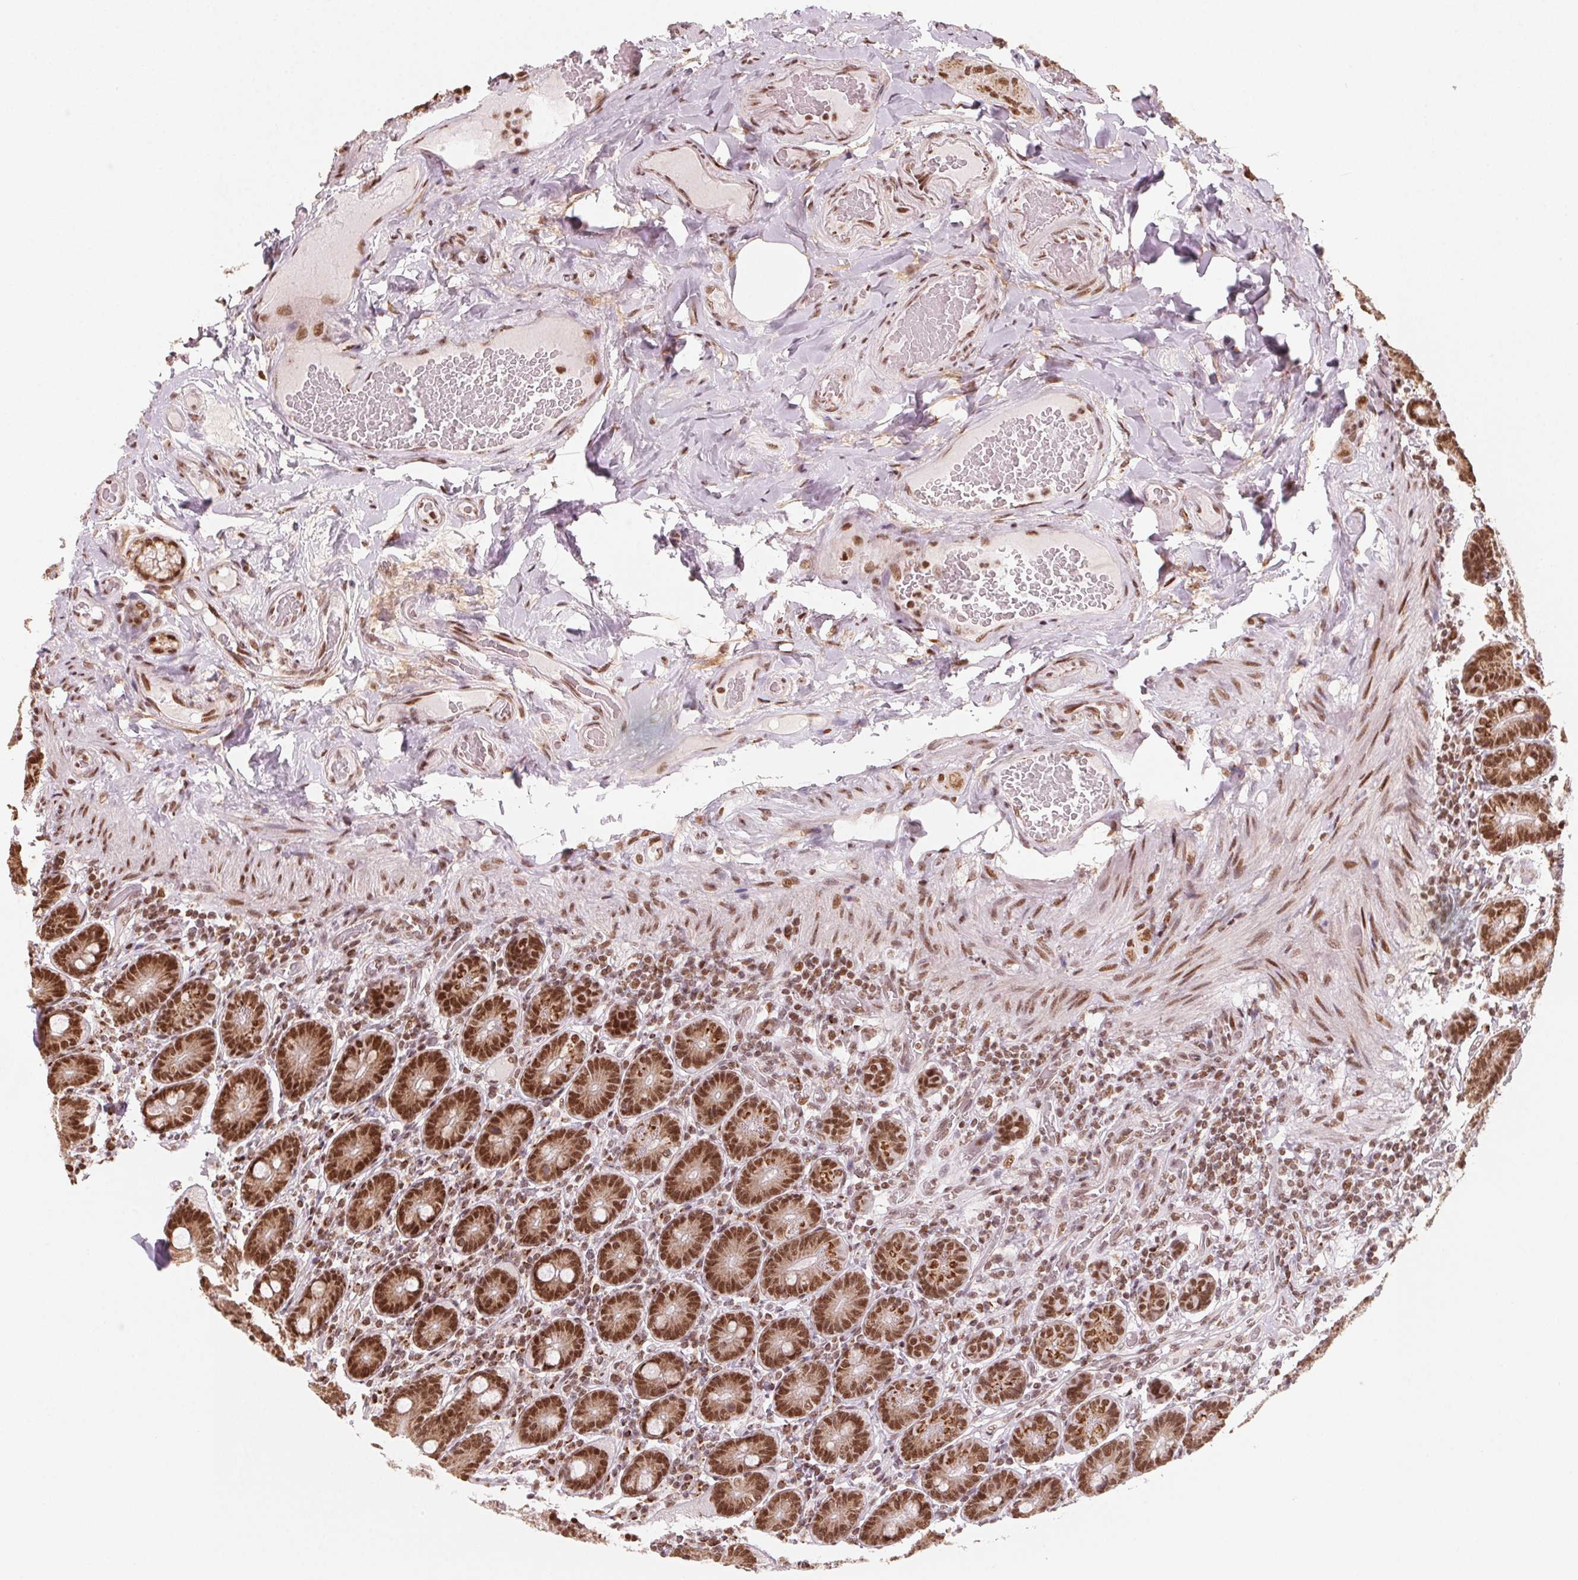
{"staining": {"intensity": "strong", "quantity": ">75%", "location": "nuclear"}, "tissue": "duodenum", "cell_type": "Glandular cells", "image_type": "normal", "snomed": [{"axis": "morphology", "description": "Normal tissue, NOS"}, {"axis": "topography", "description": "Duodenum"}], "caption": "Duodenum stained with DAB immunohistochemistry (IHC) demonstrates high levels of strong nuclear positivity in approximately >75% of glandular cells.", "gene": "TOPORS", "patient": {"sex": "female", "age": 62}}